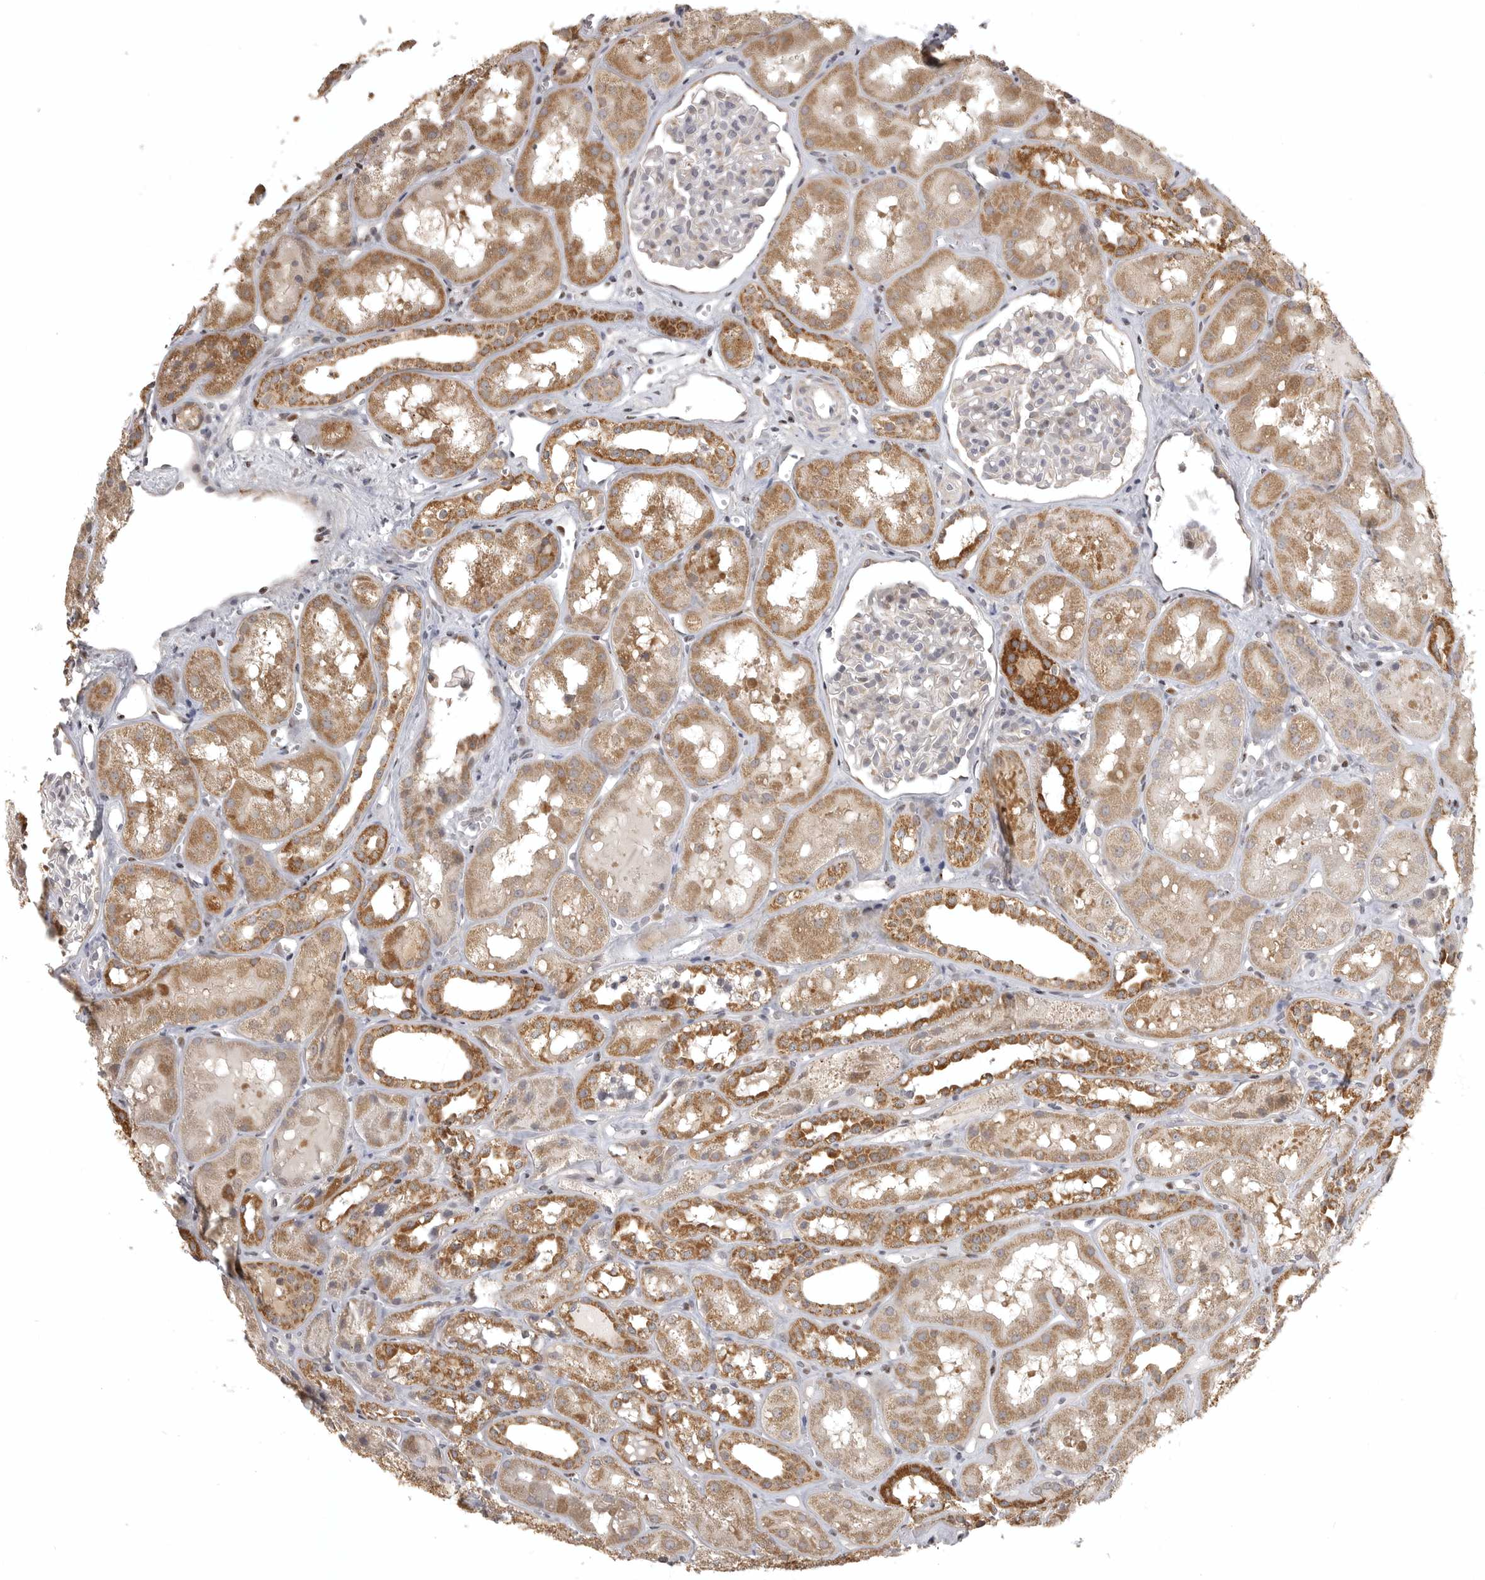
{"staining": {"intensity": "negative", "quantity": "none", "location": "none"}, "tissue": "kidney", "cell_type": "Cells in glomeruli", "image_type": "normal", "snomed": [{"axis": "morphology", "description": "Normal tissue, NOS"}, {"axis": "topography", "description": "Kidney"}], "caption": "IHC micrograph of benign kidney: kidney stained with DAB (3,3'-diaminobenzidine) reveals no significant protein expression in cells in glomeruli. Brightfield microscopy of IHC stained with DAB (brown) and hematoxylin (blue), captured at high magnification.", "gene": "POLE2", "patient": {"sex": "male", "age": 16}}